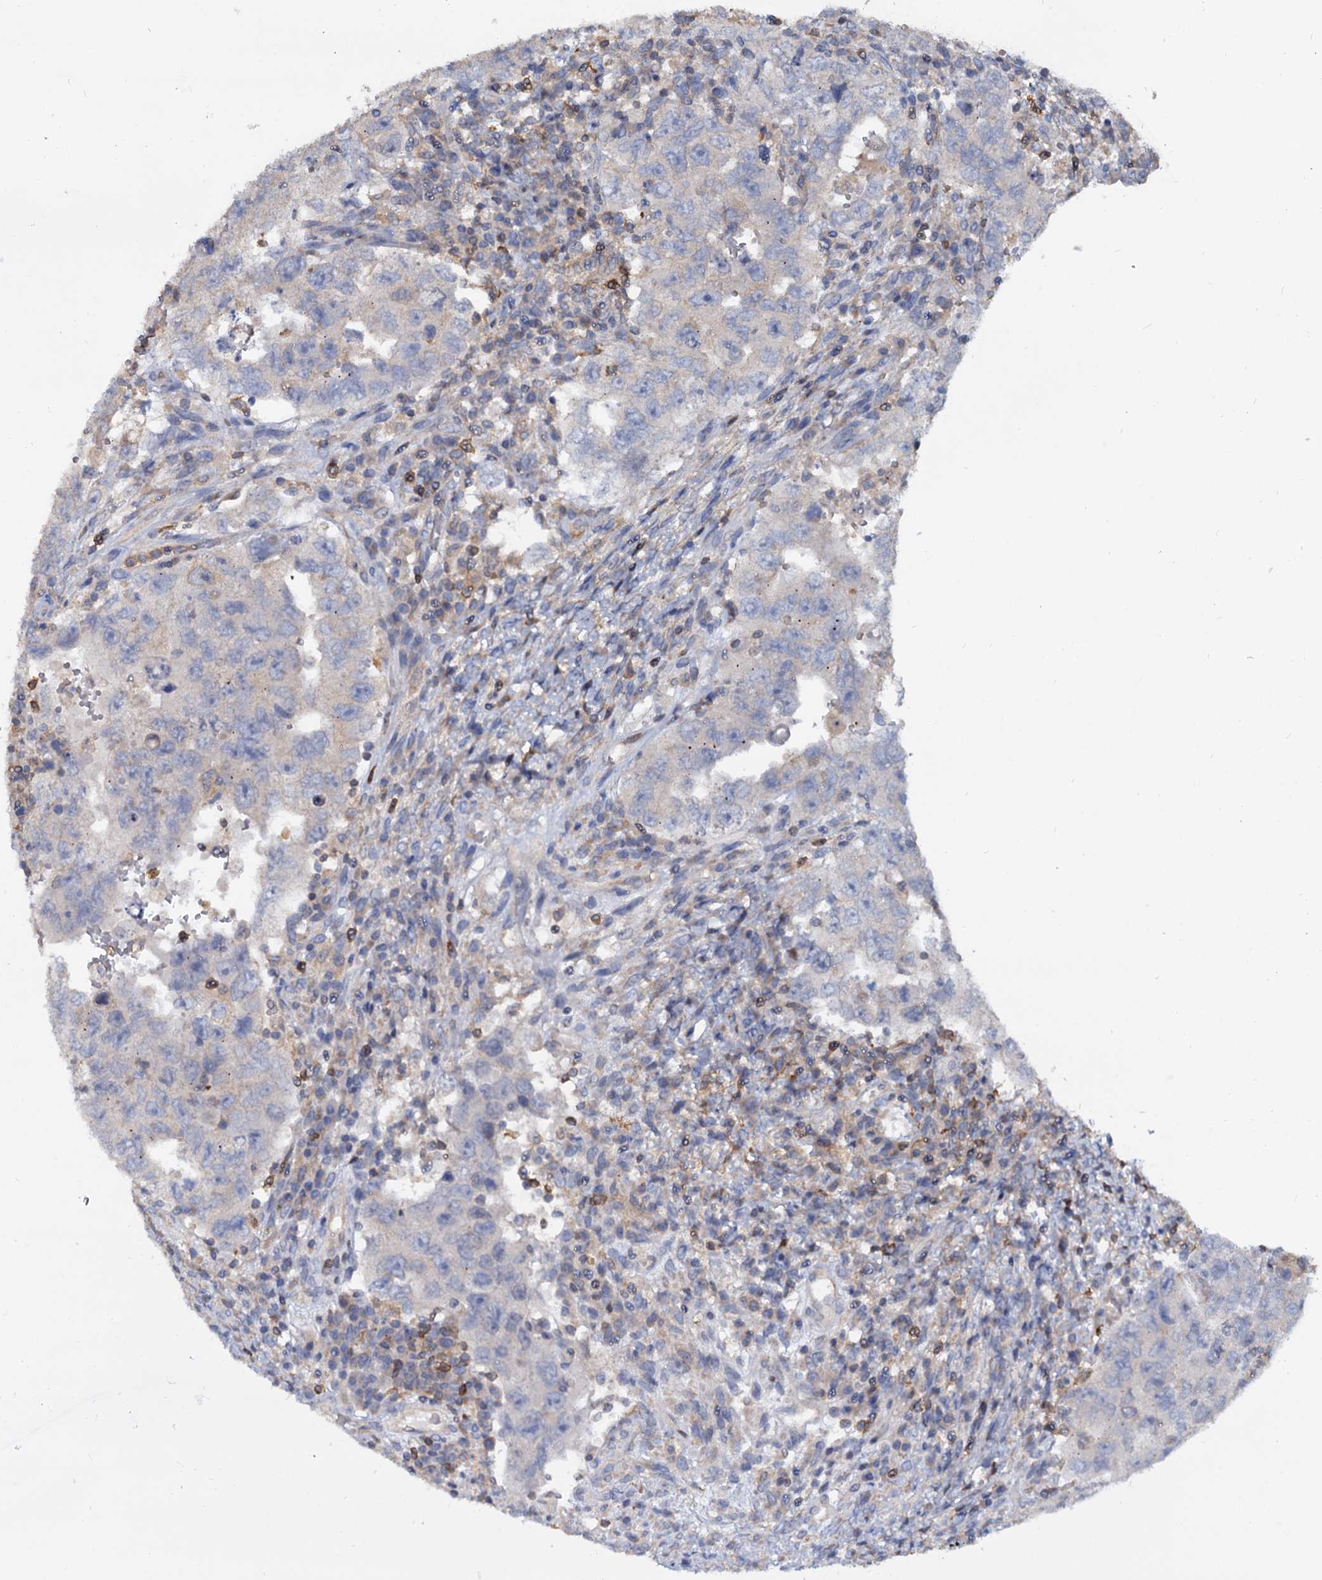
{"staining": {"intensity": "negative", "quantity": "none", "location": "none"}, "tissue": "testis cancer", "cell_type": "Tumor cells", "image_type": "cancer", "snomed": [{"axis": "morphology", "description": "Carcinoma, Embryonal, NOS"}, {"axis": "topography", "description": "Testis"}], "caption": "High magnification brightfield microscopy of testis cancer (embryonal carcinoma) stained with DAB (3,3'-diaminobenzidine) (brown) and counterstained with hematoxylin (blue): tumor cells show no significant expression.", "gene": "ANKRD13A", "patient": {"sex": "male", "age": 26}}